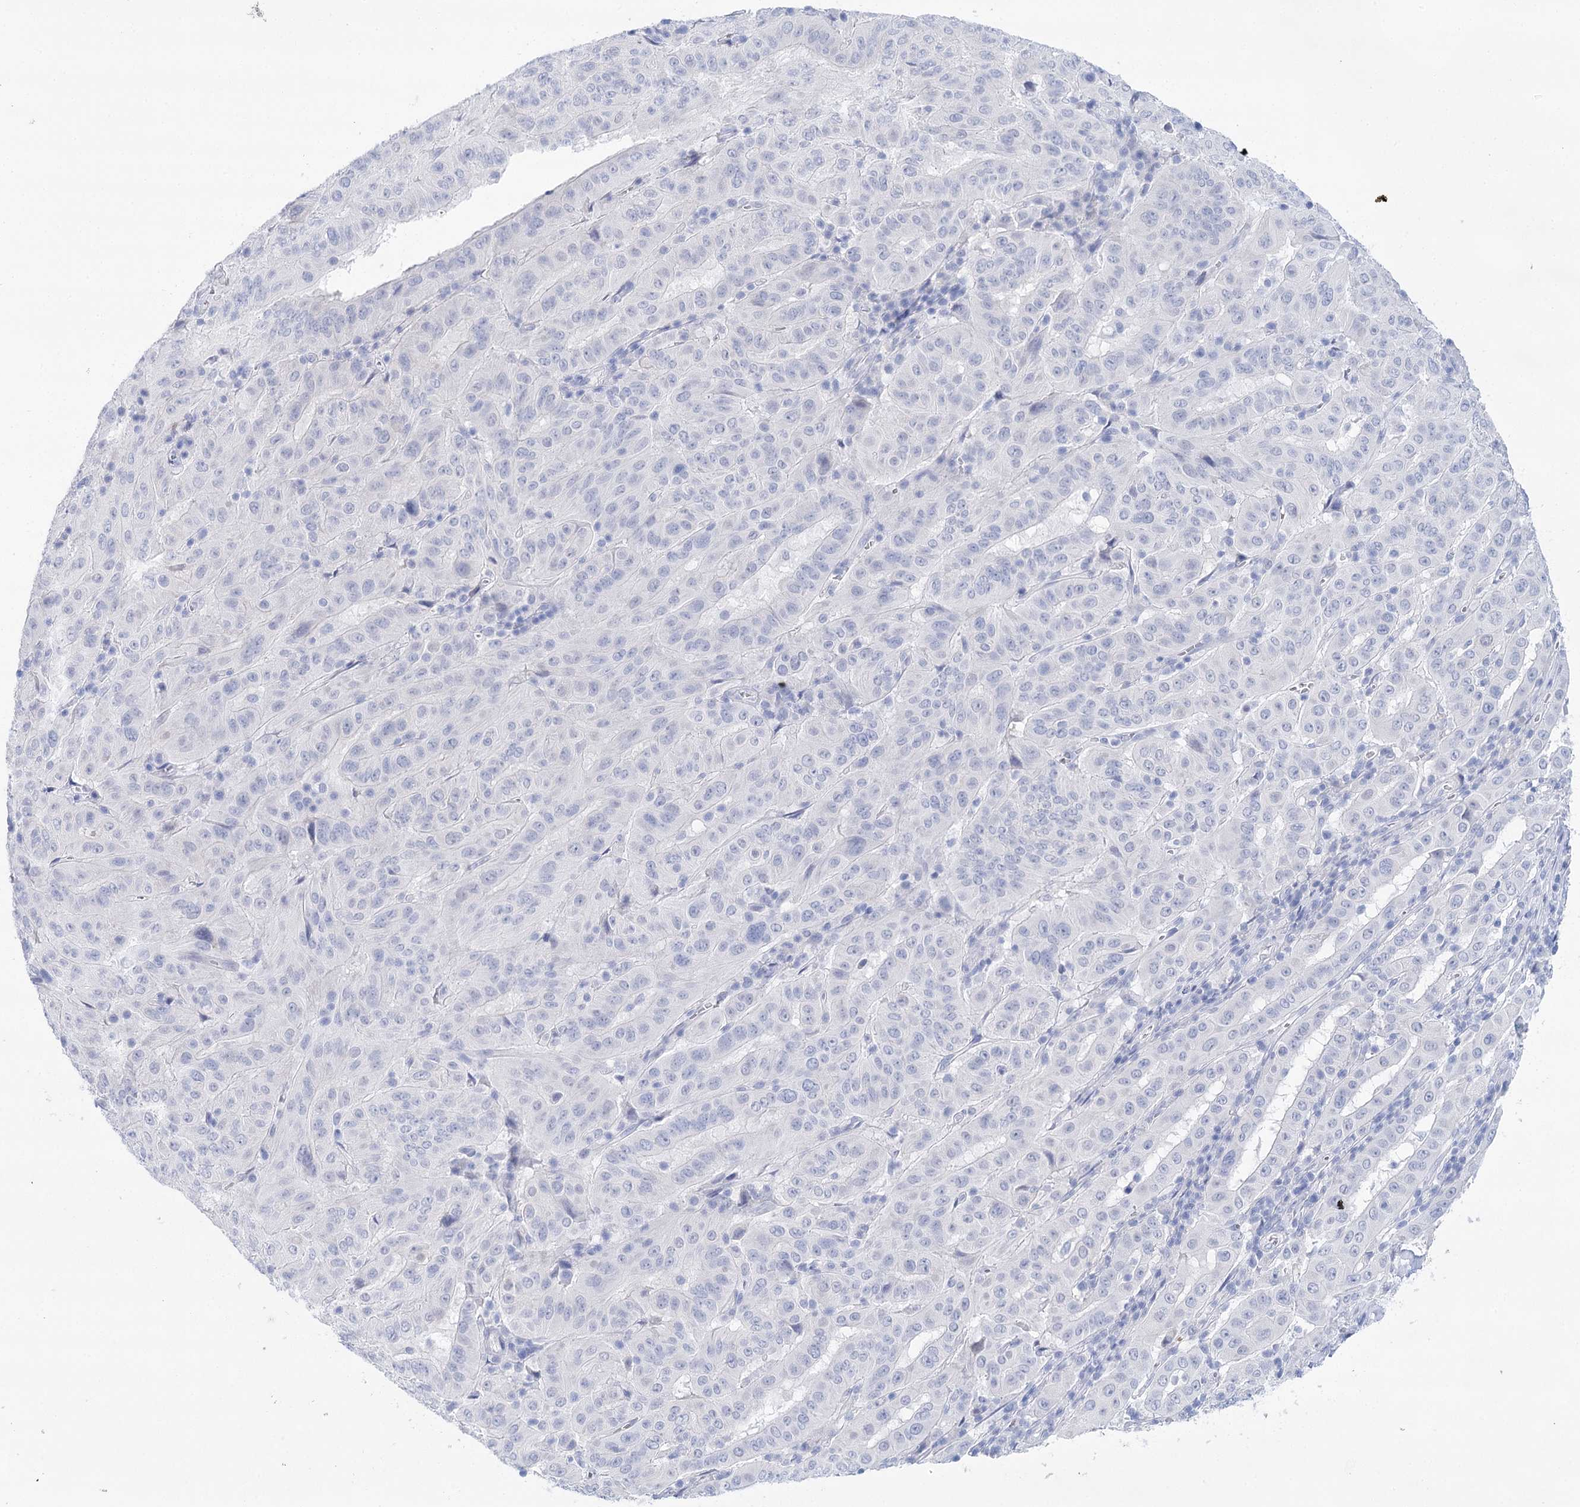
{"staining": {"intensity": "negative", "quantity": "none", "location": "none"}, "tissue": "pancreatic cancer", "cell_type": "Tumor cells", "image_type": "cancer", "snomed": [{"axis": "morphology", "description": "Adenocarcinoma, NOS"}, {"axis": "topography", "description": "Pancreas"}], "caption": "Tumor cells show no significant positivity in pancreatic adenocarcinoma.", "gene": "LALBA", "patient": {"sex": "male", "age": 63}}